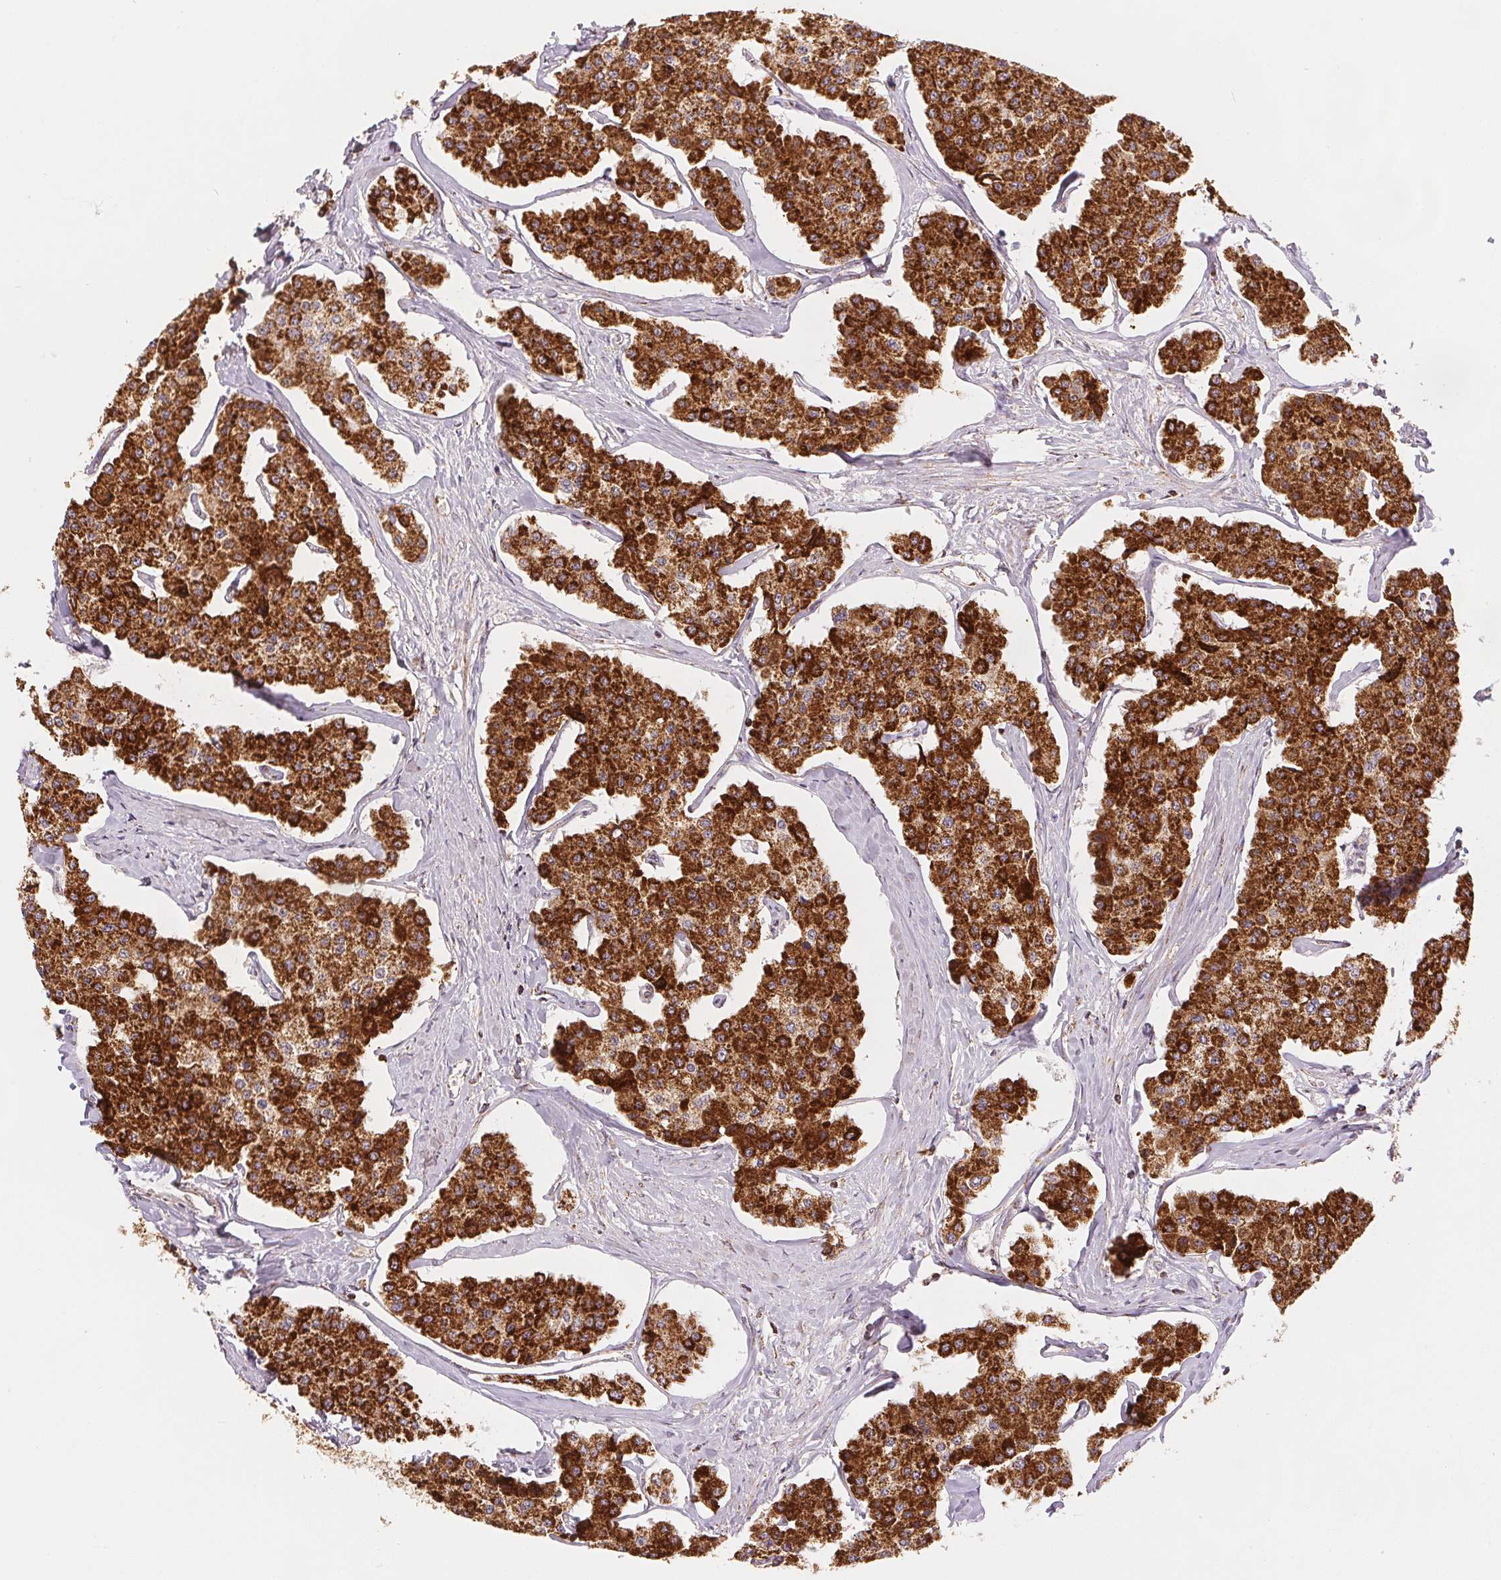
{"staining": {"intensity": "strong", "quantity": ">75%", "location": "cytoplasmic/membranous"}, "tissue": "carcinoid", "cell_type": "Tumor cells", "image_type": "cancer", "snomed": [{"axis": "morphology", "description": "Carcinoid, malignant, NOS"}, {"axis": "topography", "description": "Small intestine"}], "caption": "Immunohistochemistry (IHC) photomicrograph of human carcinoid stained for a protein (brown), which reveals high levels of strong cytoplasmic/membranous staining in about >75% of tumor cells.", "gene": "SDHB", "patient": {"sex": "female", "age": 65}}